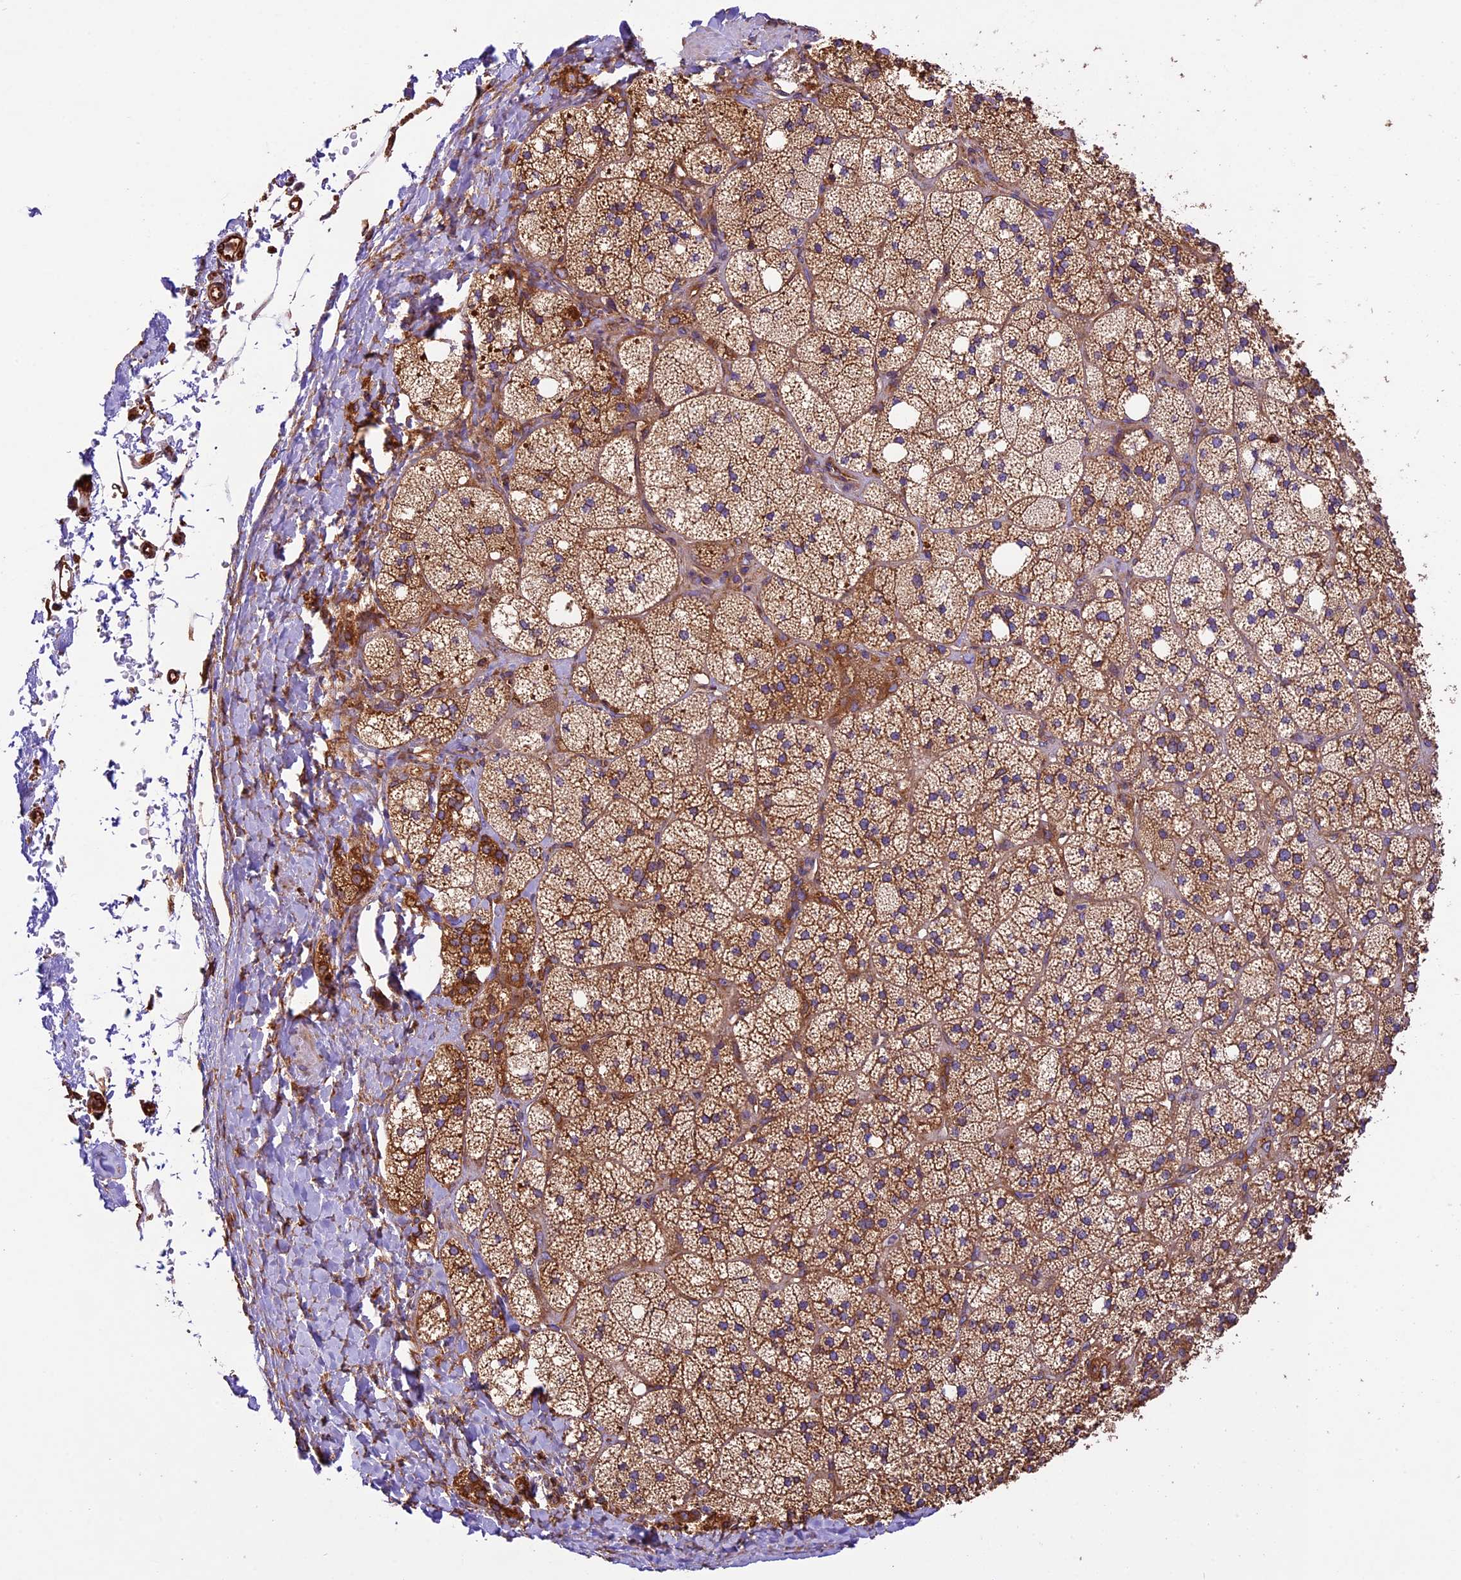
{"staining": {"intensity": "strong", "quantity": "25%-75%", "location": "cytoplasmic/membranous"}, "tissue": "adrenal gland", "cell_type": "Glandular cells", "image_type": "normal", "snomed": [{"axis": "morphology", "description": "Normal tissue, NOS"}, {"axis": "topography", "description": "Adrenal gland"}], "caption": "A brown stain shows strong cytoplasmic/membranous staining of a protein in glandular cells of unremarkable human adrenal gland. (DAB IHC with brightfield microscopy, high magnification).", "gene": "KARS1", "patient": {"sex": "male", "age": 61}}